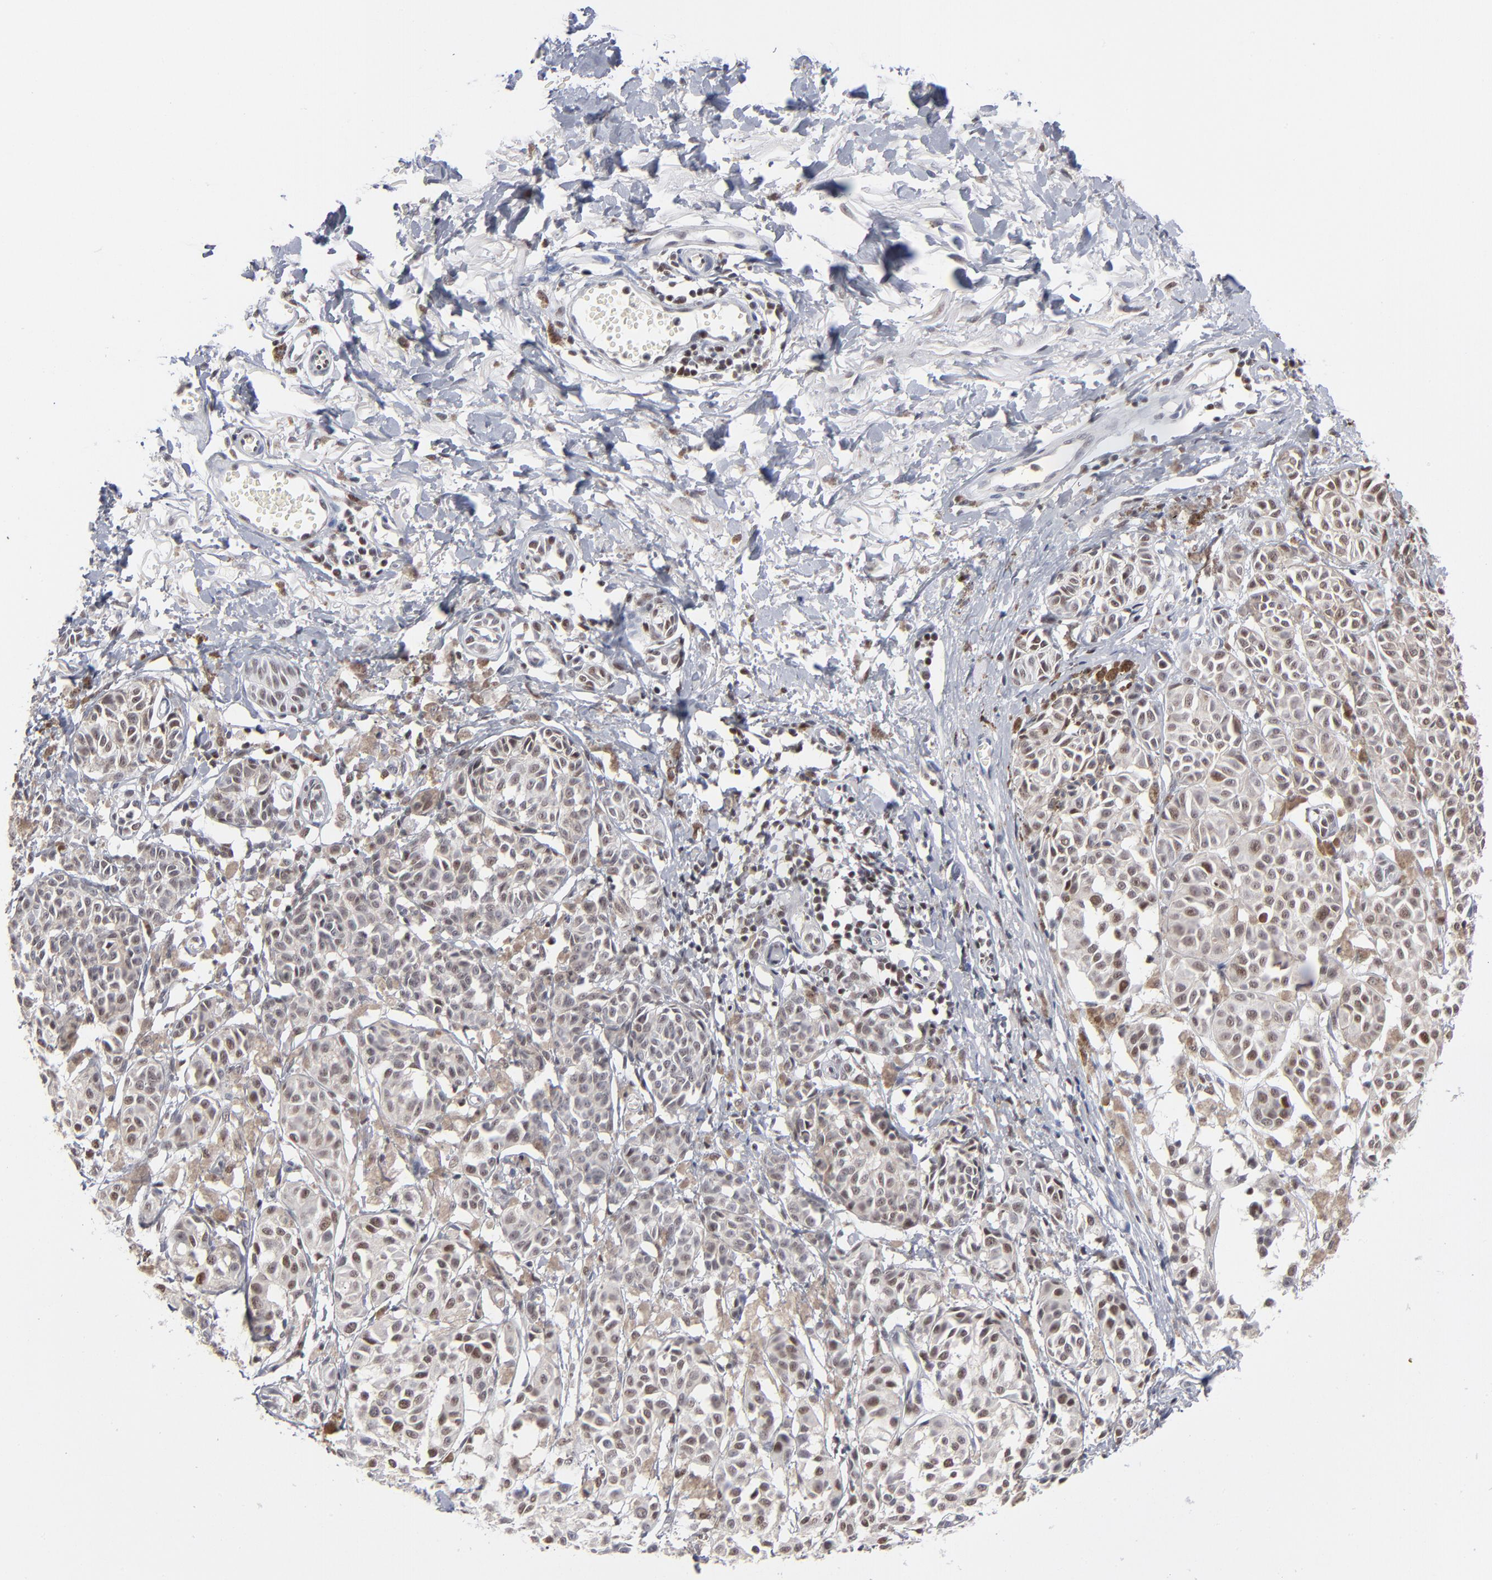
{"staining": {"intensity": "weak", "quantity": "25%-75%", "location": "nuclear"}, "tissue": "melanoma", "cell_type": "Tumor cells", "image_type": "cancer", "snomed": [{"axis": "morphology", "description": "Malignant melanoma, NOS"}, {"axis": "topography", "description": "Skin"}], "caption": "An image showing weak nuclear staining in approximately 25%-75% of tumor cells in melanoma, as visualized by brown immunohistochemical staining.", "gene": "MAX", "patient": {"sex": "male", "age": 76}}